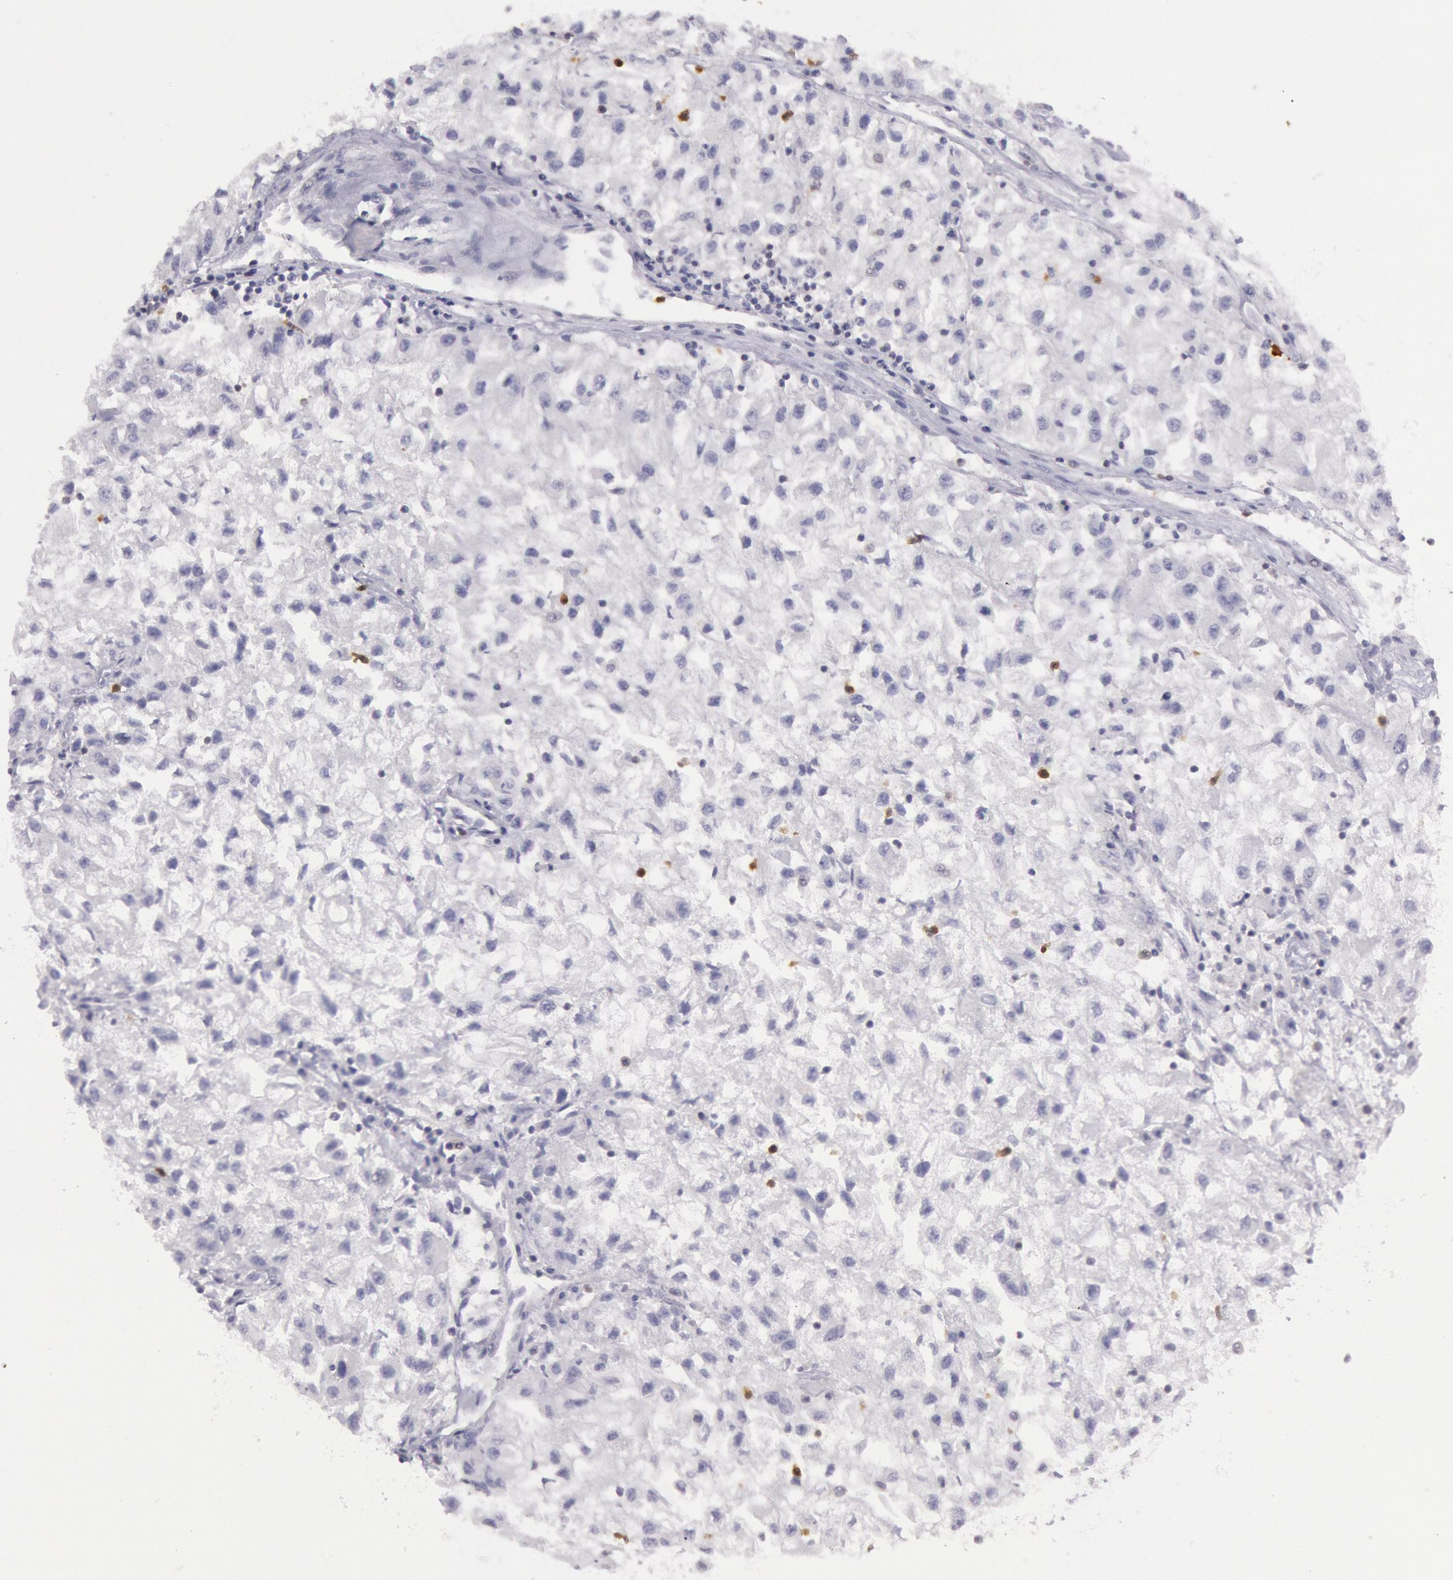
{"staining": {"intensity": "negative", "quantity": "none", "location": "none"}, "tissue": "renal cancer", "cell_type": "Tumor cells", "image_type": "cancer", "snomed": [{"axis": "morphology", "description": "Adenocarcinoma, NOS"}, {"axis": "topography", "description": "Kidney"}], "caption": "Tumor cells are negative for protein expression in human renal cancer (adenocarcinoma).", "gene": "RAB27A", "patient": {"sex": "male", "age": 59}}